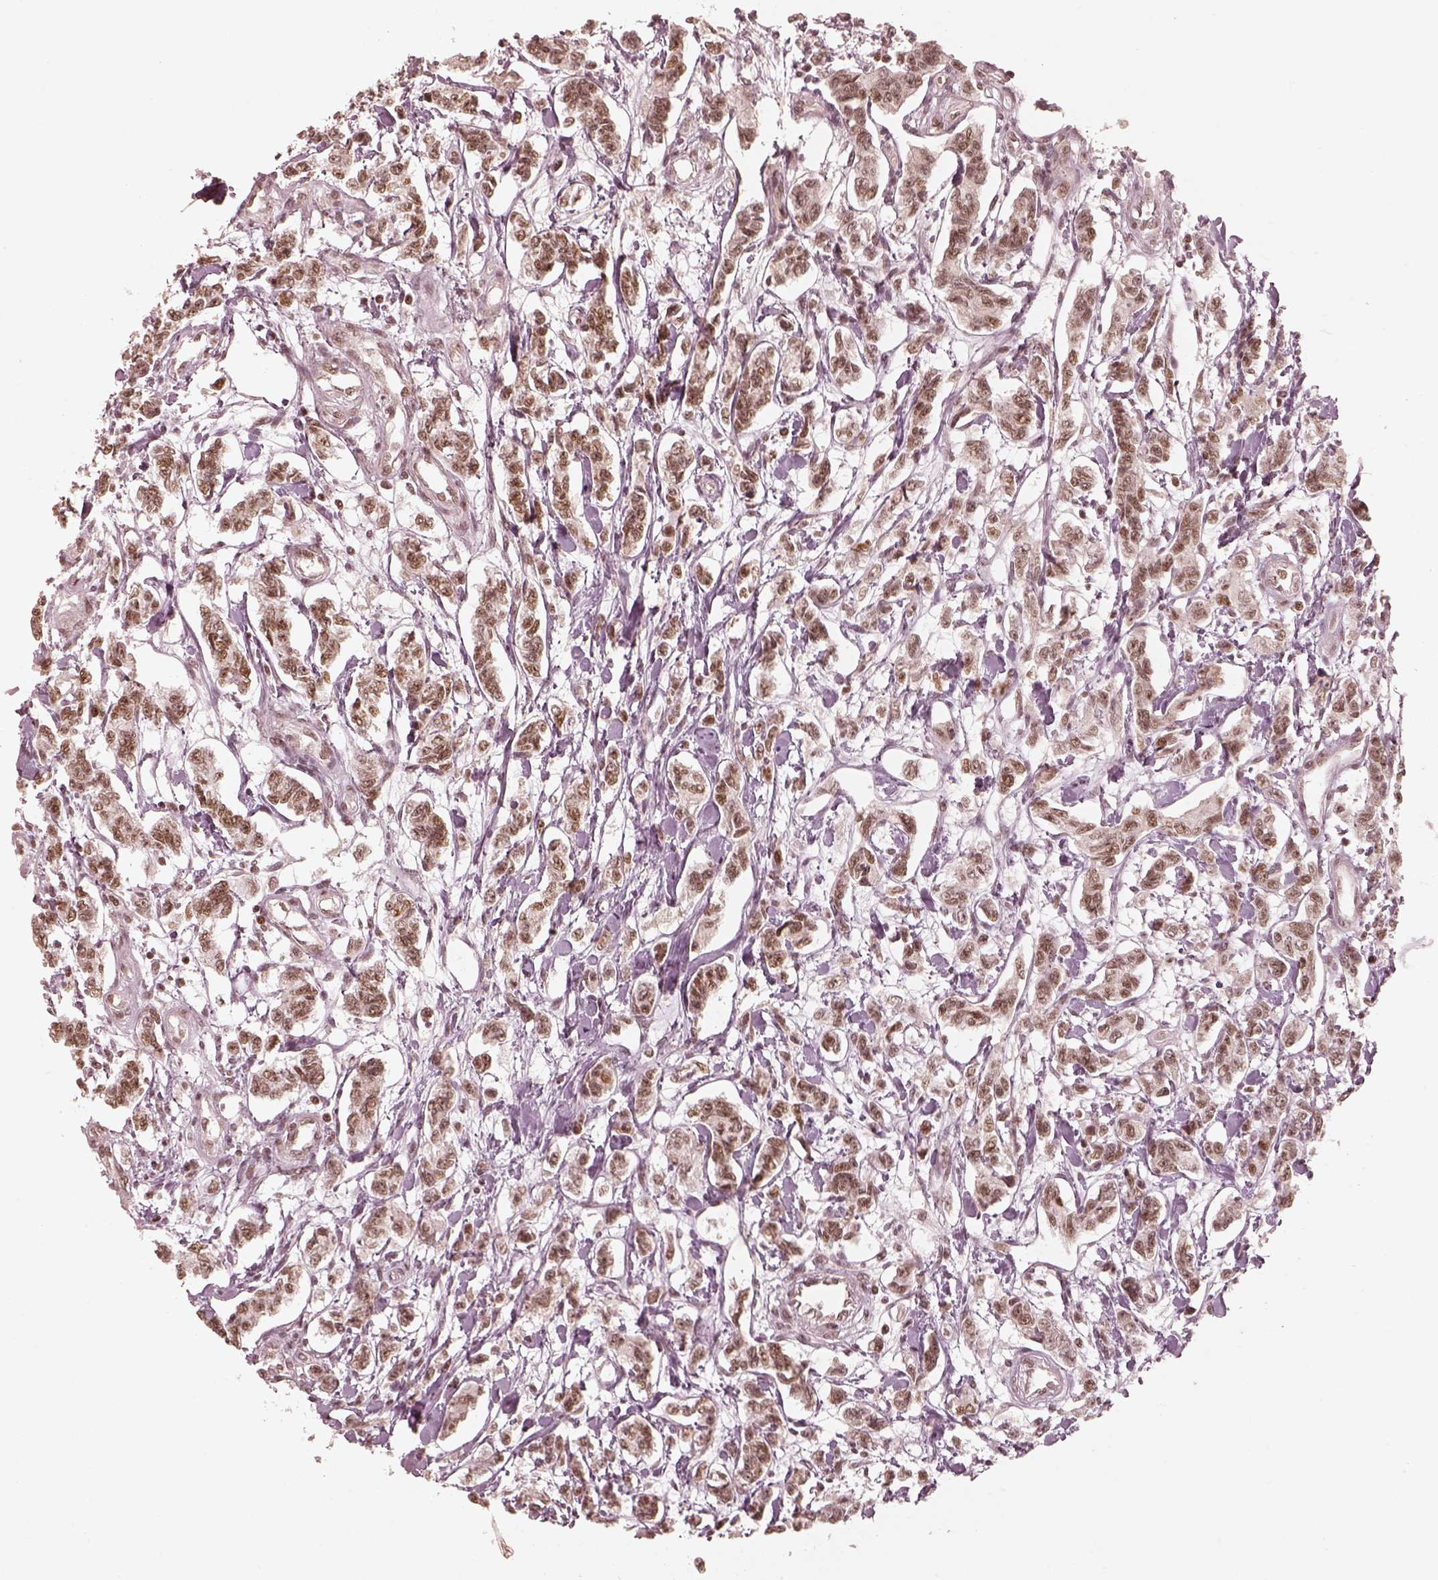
{"staining": {"intensity": "moderate", "quantity": ">75%", "location": "nuclear"}, "tissue": "carcinoid", "cell_type": "Tumor cells", "image_type": "cancer", "snomed": [{"axis": "morphology", "description": "Carcinoid, malignant, NOS"}, {"axis": "topography", "description": "Kidney"}], "caption": "IHC micrograph of neoplastic tissue: carcinoid (malignant) stained using immunohistochemistry (IHC) exhibits medium levels of moderate protein expression localized specifically in the nuclear of tumor cells, appearing as a nuclear brown color.", "gene": "GMEB2", "patient": {"sex": "female", "age": 41}}